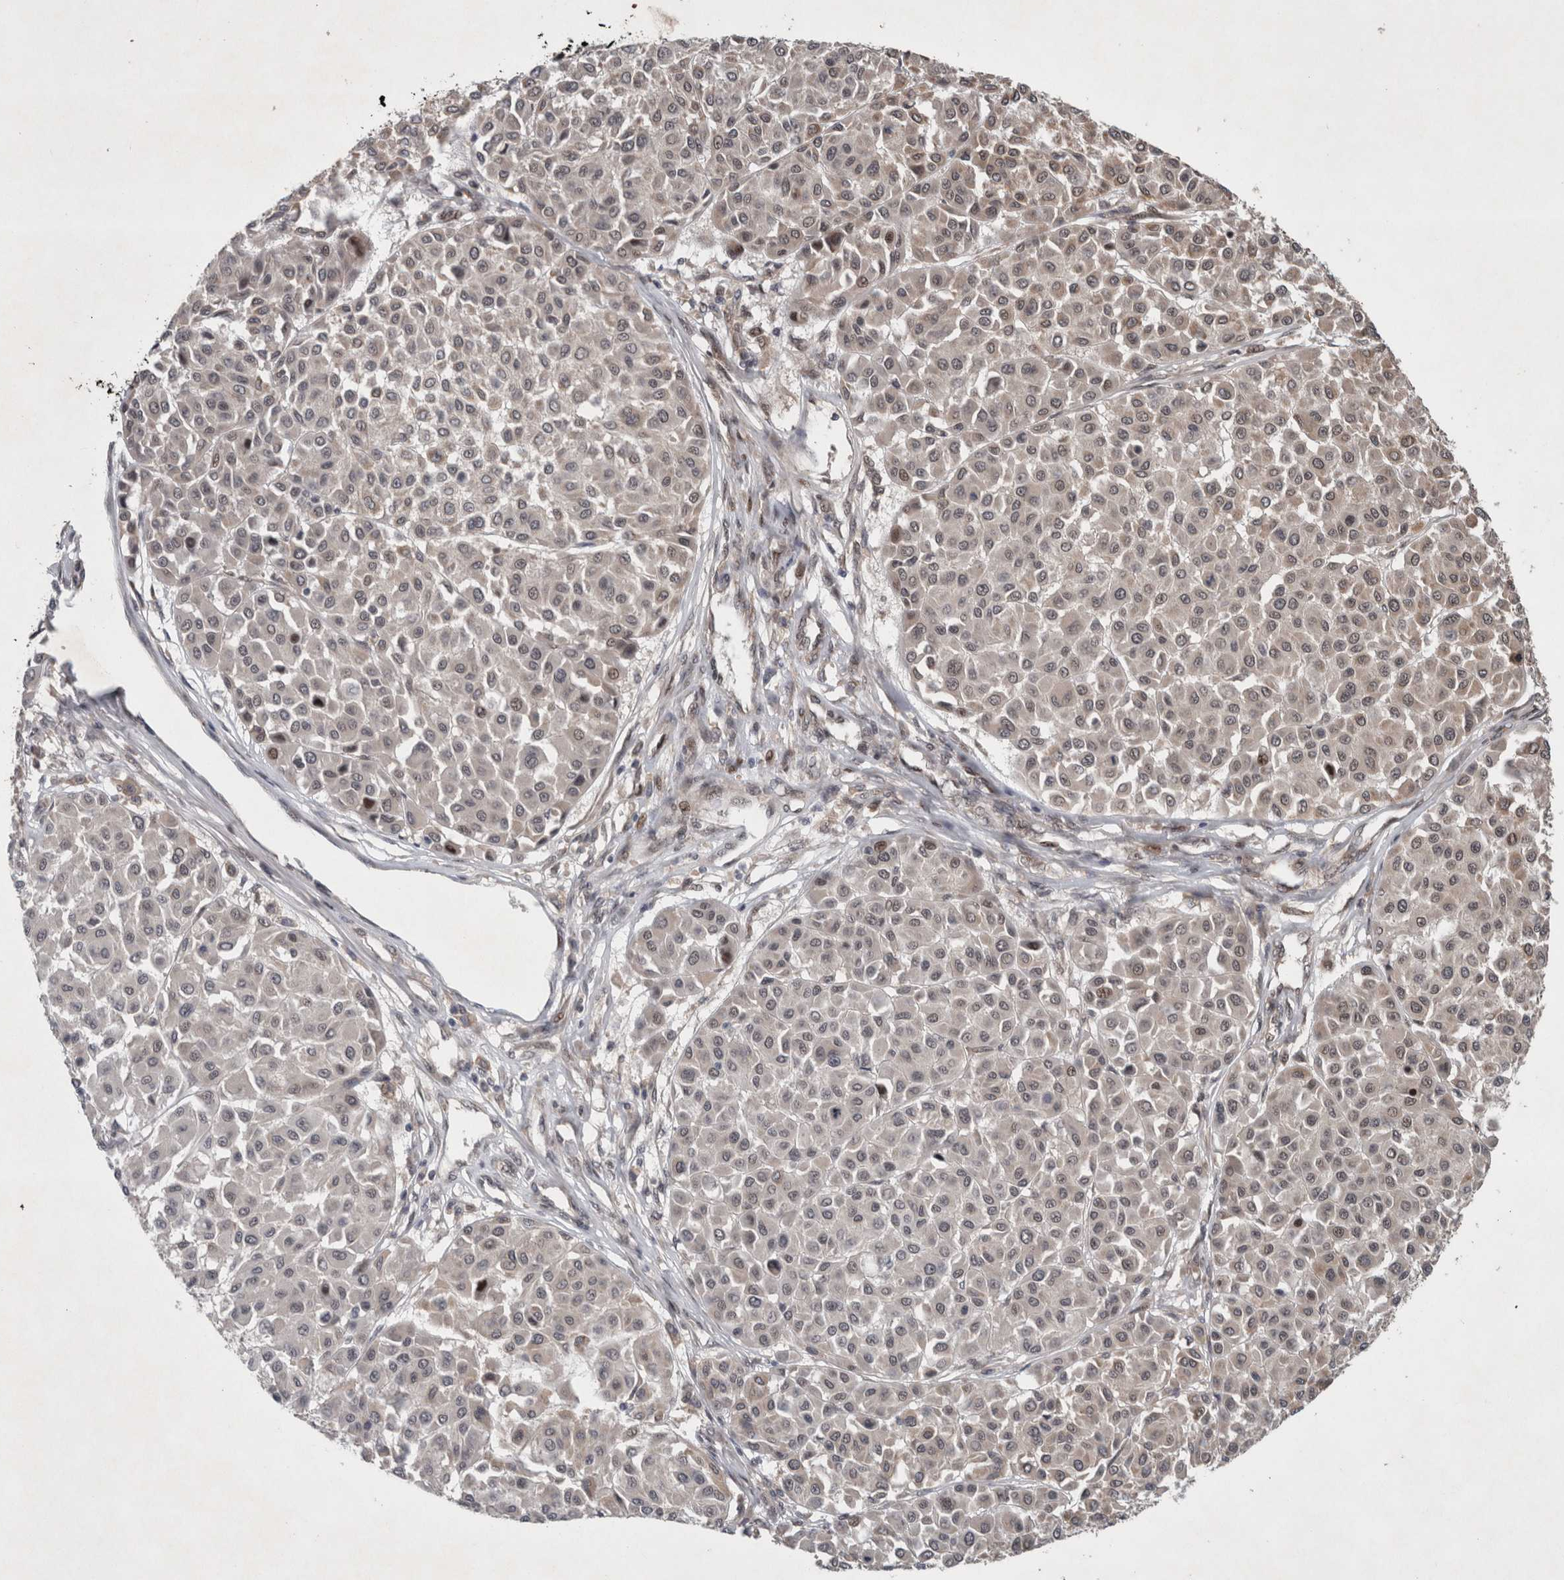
{"staining": {"intensity": "weak", "quantity": "<25%", "location": "nuclear"}, "tissue": "melanoma", "cell_type": "Tumor cells", "image_type": "cancer", "snomed": [{"axis": "morphology", "description": "Malignant melanoma, Metastatic site"}, {"axis": "topography", "description": "Soft tissue"}], "caption": "IHC of melanoma demonstrates no expression in tumor cells.", "gene": "GIMAP6", "patient": {"sex": "male", "age": 41}}